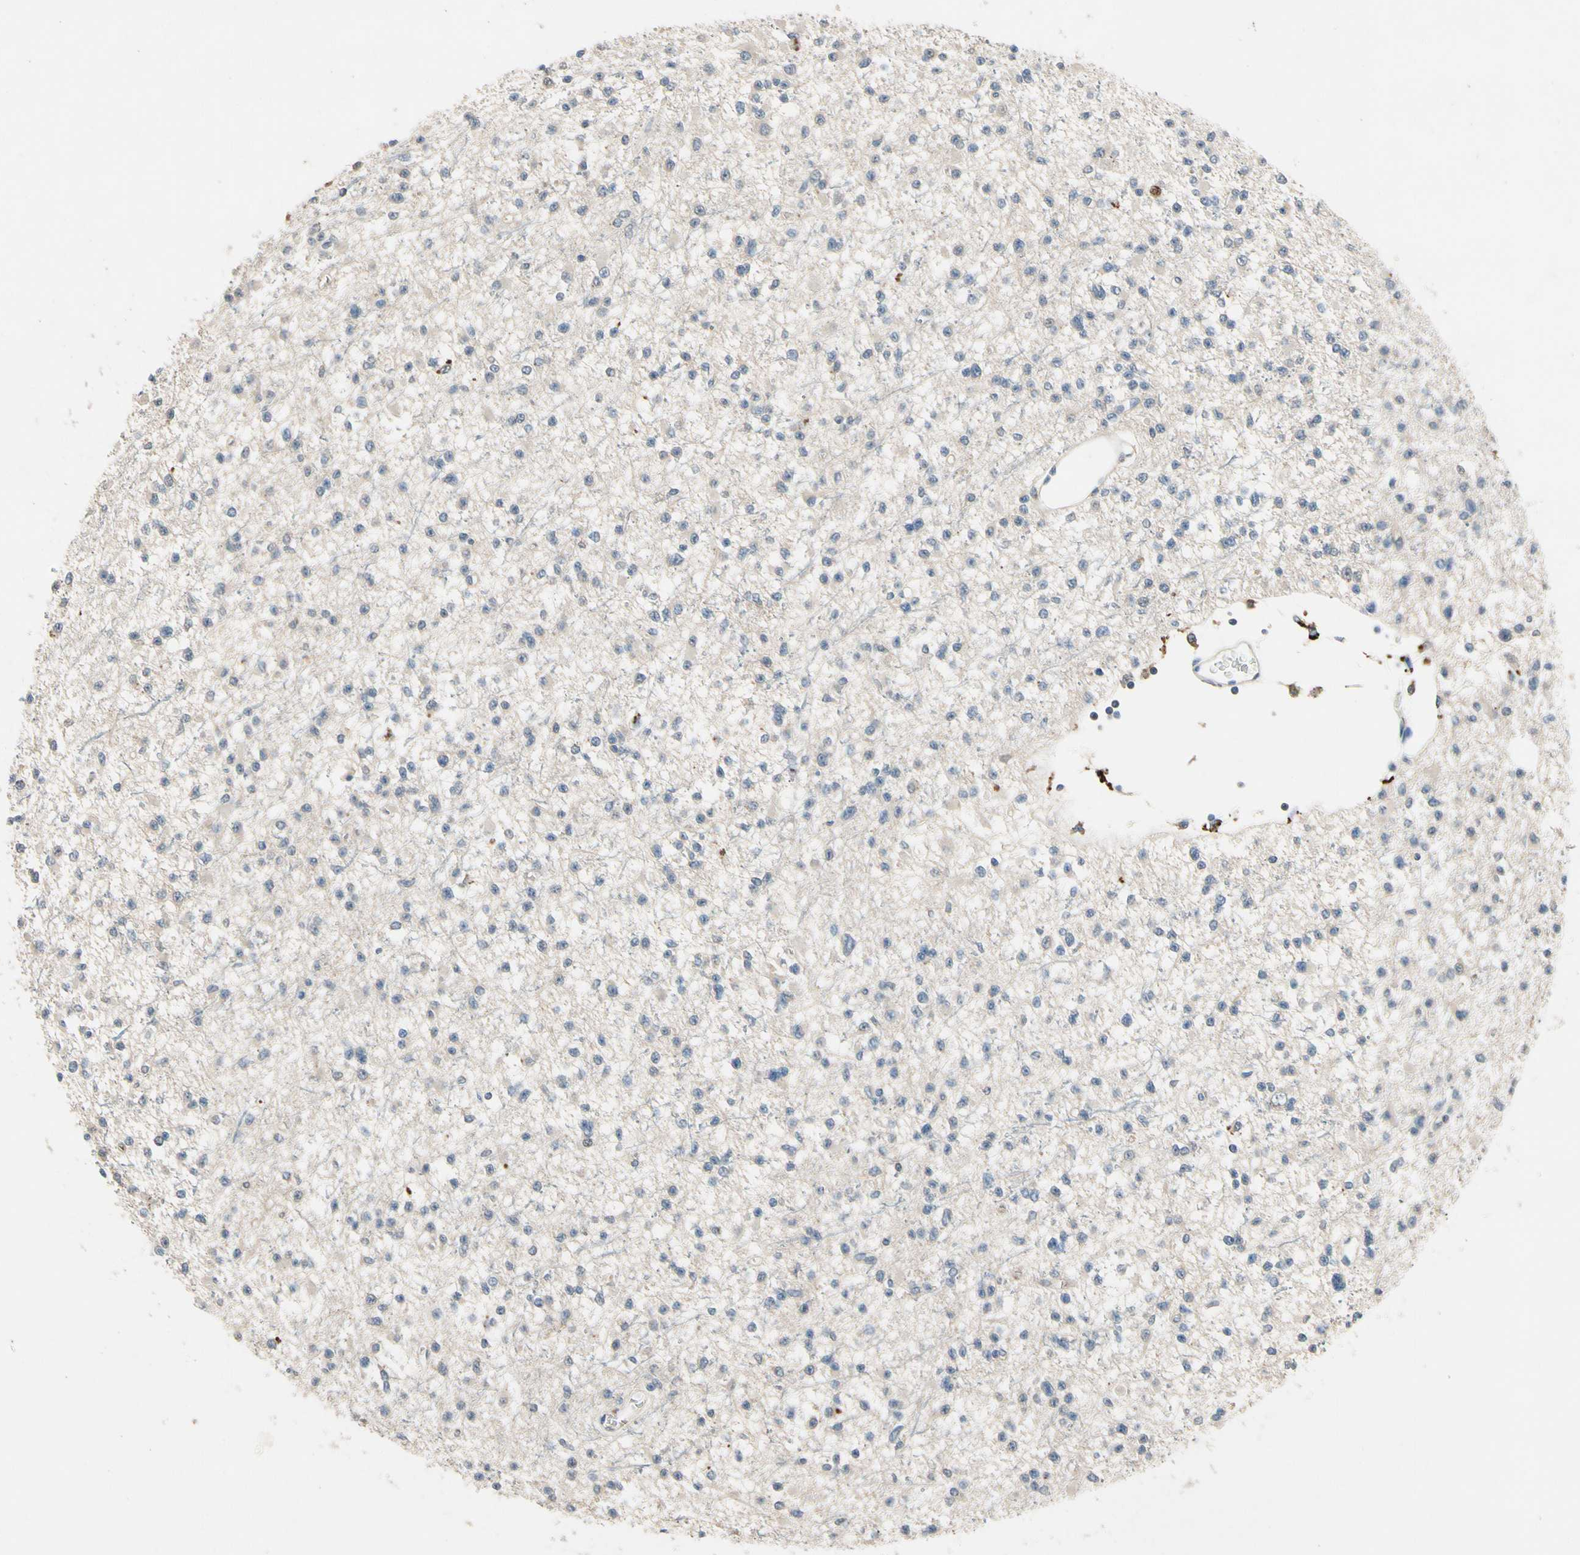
{"staining": {"intensity": "weak", "quantity": "<25%", "location": "cytoplasmic/membranous"}, "tissue": "glioma", "cell_type": "Tumor cells", "image_type": "cancer", "snomed": [{"axis": "morphology", "description": "Glioma, malignant, Low grade"}, {"axis": "topography", "description": "Brain"}], "caption": "High magnification brightfield microscopy of glioma stained with DAB (brown) and counterstained with hematoxylin (blue): tumor cells show no significant staining. (Brightfield microscopy of DAB immunohistochemistry at high magnification).", "gene": "IL1RL1", "patient": {"sex": "female", "age": 22}}